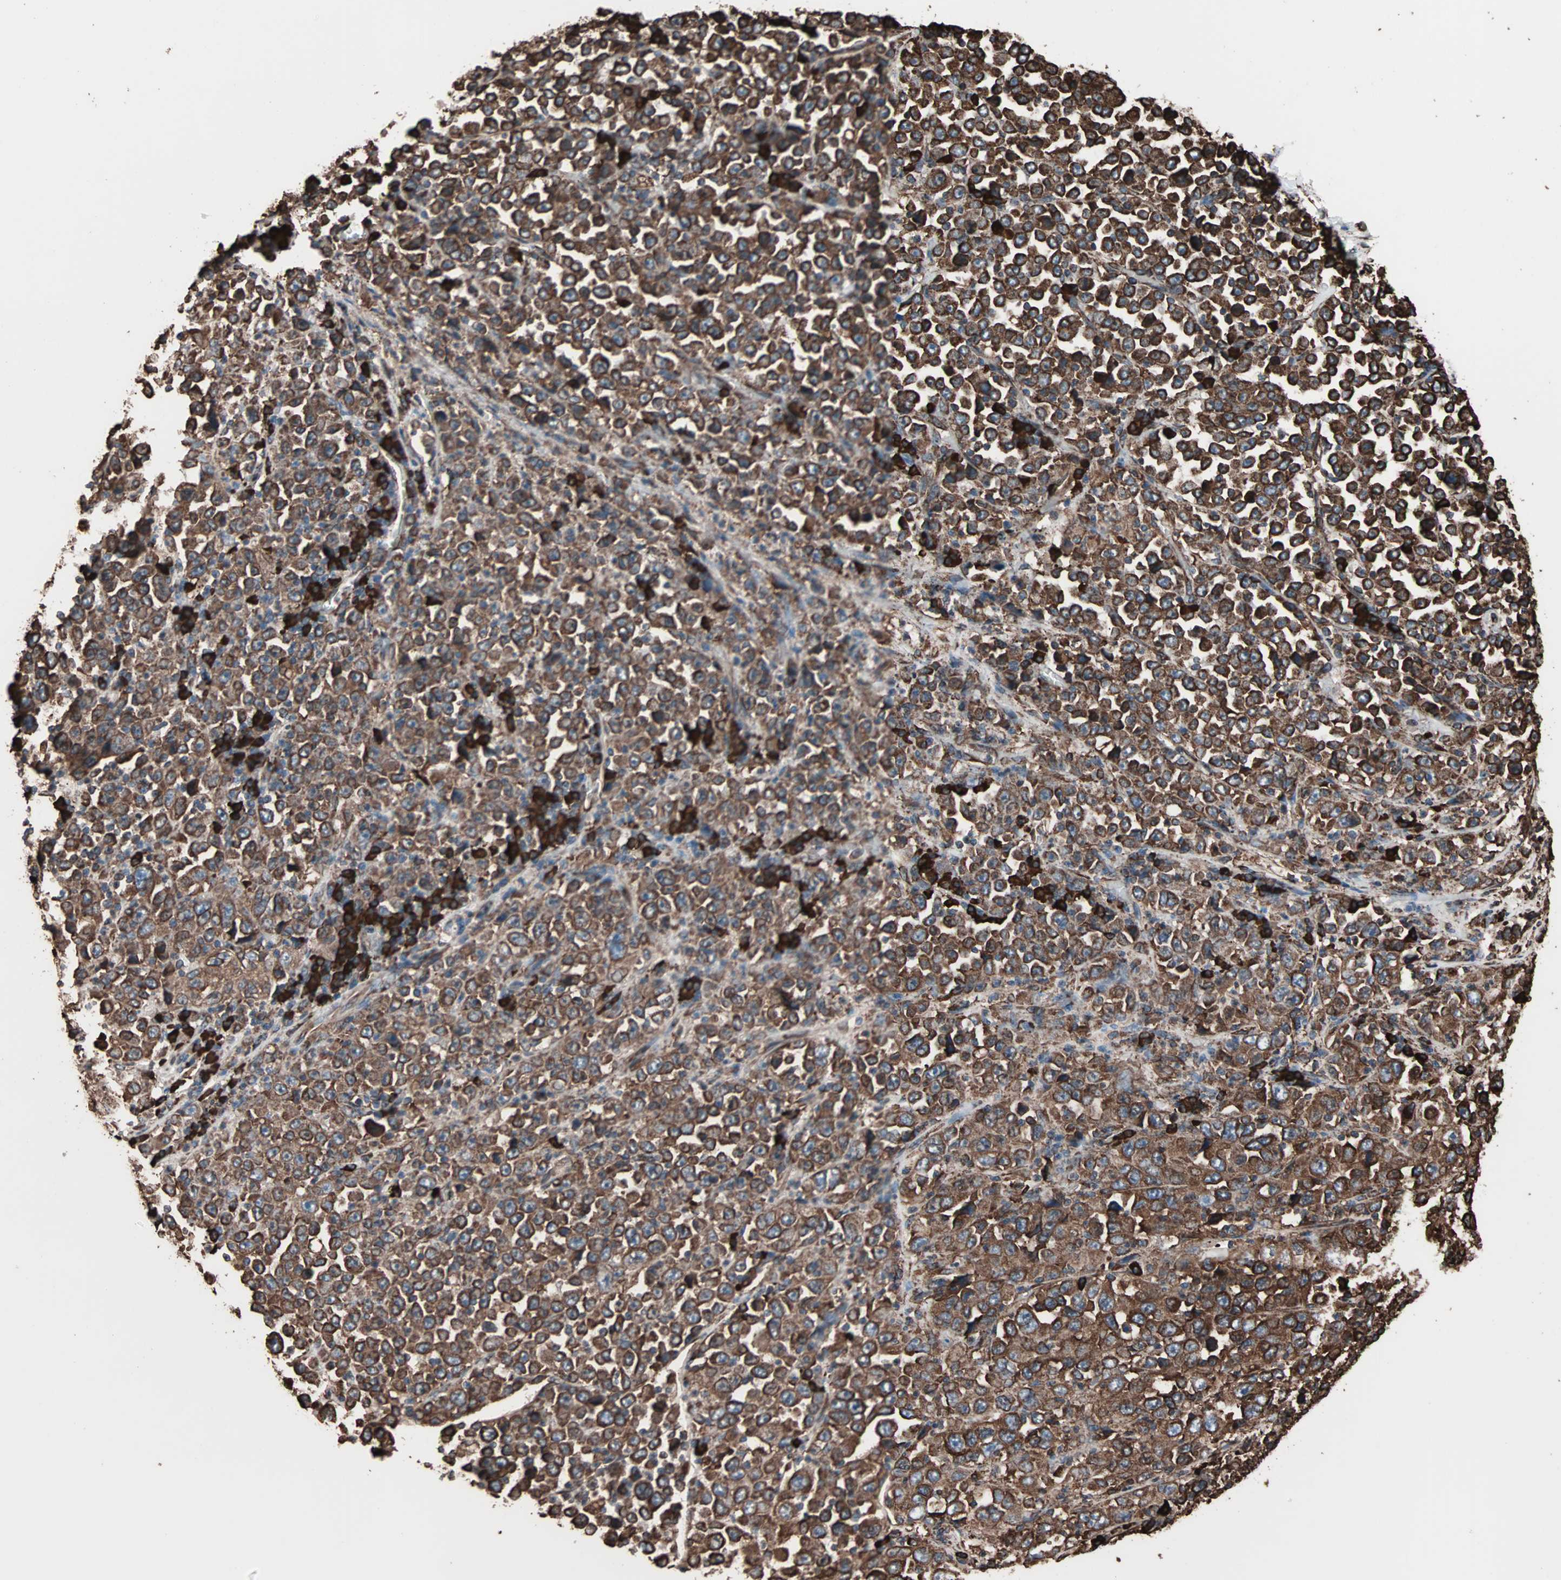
{"staining": {"intensity": "strong", "quantity": ">75%", "location": "cytoplasmic/membranous"}, "tissue": "stomach cancer", "cell_type": "Tumor cells", "image_type": "cancer", "snomed": [{"axis": "morphology", "description": "Normal tissue, NOS"}, {"axis": "morphology", "description": "Adenocarcinoma, NOS"}, {"axis": "topography", "description": "Stomach, upper"}, {"axis": "topography", "description": "Stomach"}], "caption": "A high amount of strong cytoplasmic/membranous positivity is appreciated in about >75% of tumor cells in stomach cancer tissue. The staining was performed using DAB (3,3'-diaminobenzidine) to visualize the protein expression in brown, while the nuclei were stained in blue with hematoxylin (Magnification: 20x).", "gene": "HSP90B1", "patient": {"sex": "male", "age": 59}}